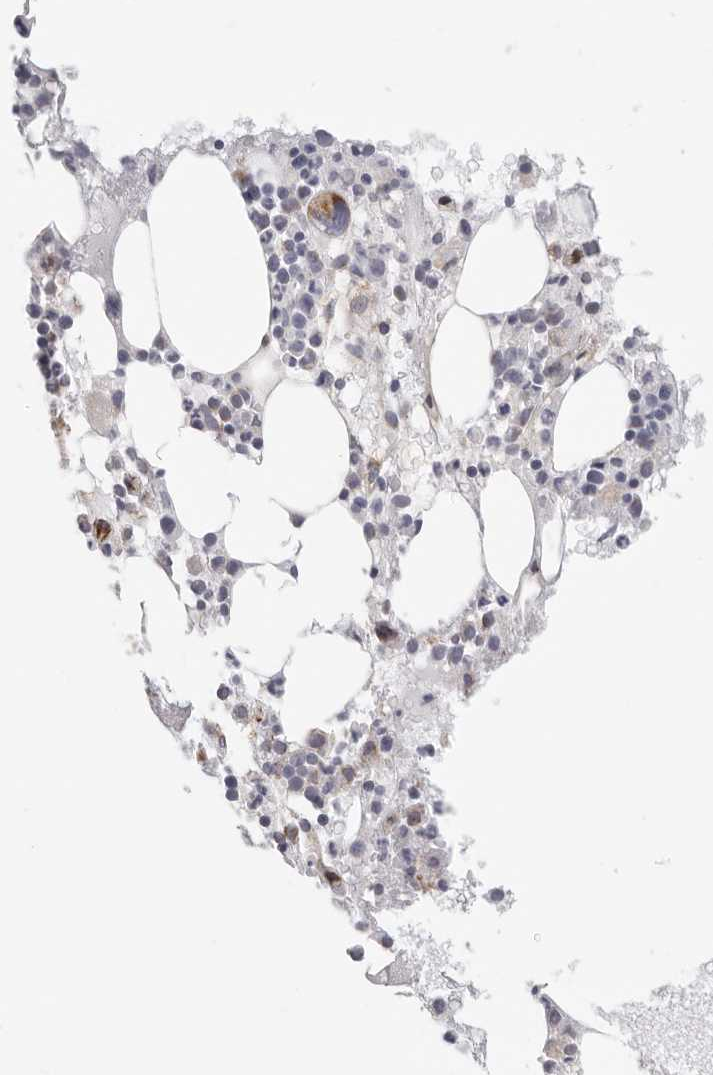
{"staining": {"intensity": "moderate", "quantity": ">75%", "location": "cytoplasmic/membranous"}, "tissue": "bone marrow", "cell_type": "Hematopoietic cells", "image_type": "normal", "snomed": [{"axis": "morphology", "description": "Normal tissue, NOS"}, {"axis": "topography", "description": "Bone marrow"}], "caption": "About >75% of hematopoietic cells in normal human bone marrow show moderate cytoplasmic/membranous protein staining as visualized by brown immunohistochemical staining.", "gene": "AFDN", "patient": {"sex": "female", "age": 52}}